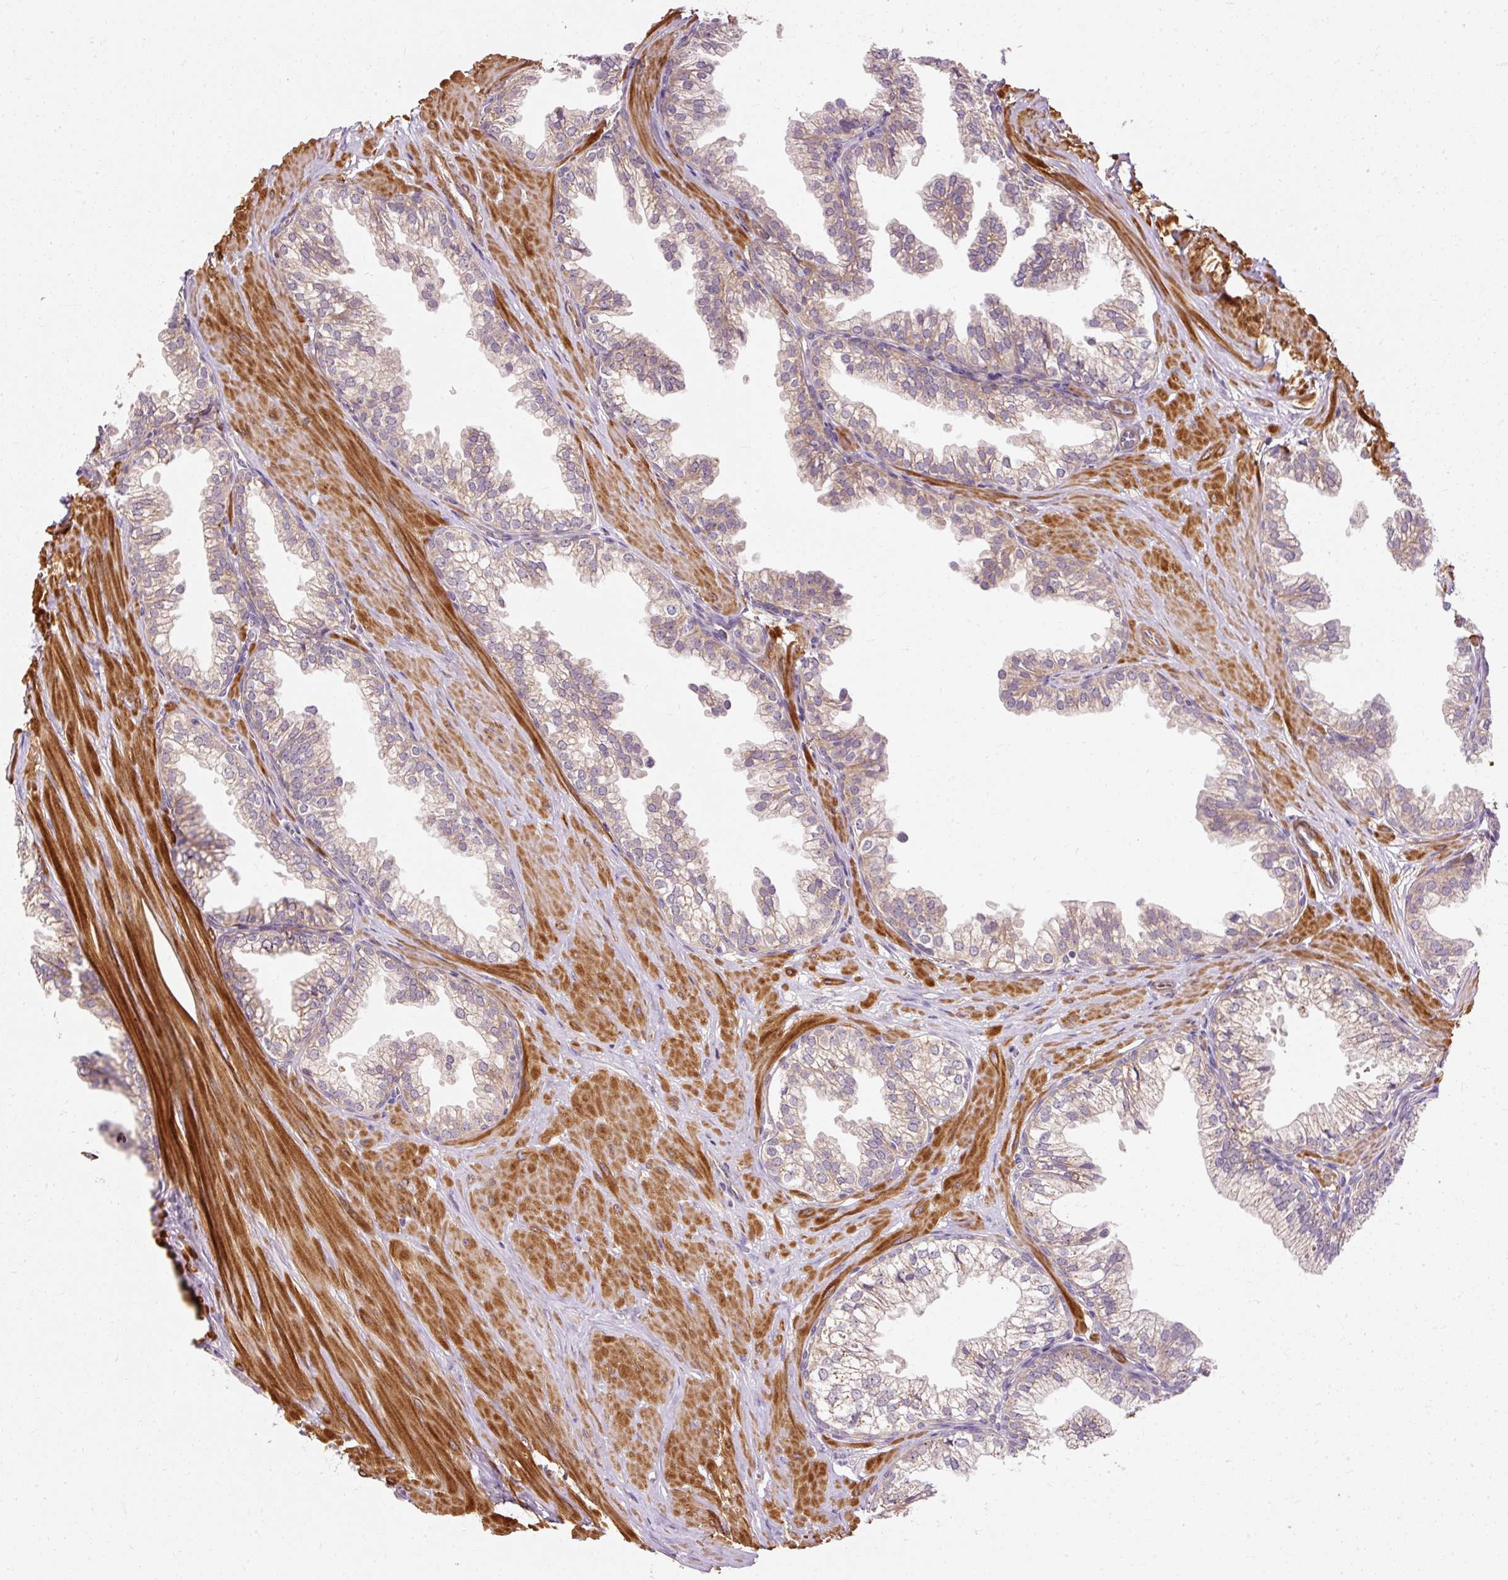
{"staining": {"intensity": "weak", "quantity": "25%-75%", "location": "cytoplasmic/membranous"}, "tissue": "prostate", "cell_type": "Glandular cells", "image_type": "normal", "snomed": [{"axis": "morphology", "description": "Normal tissue, NOS"}, {"axis": "topography", "description": "Prostate"}, {"axis": "topography", "description": "Peripheral nerve tissue"}], "caption": "Glandular cells show low levels of weak cytoplasmic/membranous staining in about 25%-75% of cells in unremarkable prostate.", "gene": "RIPOR3", "patient": {"sex": "male", "age": 55}}